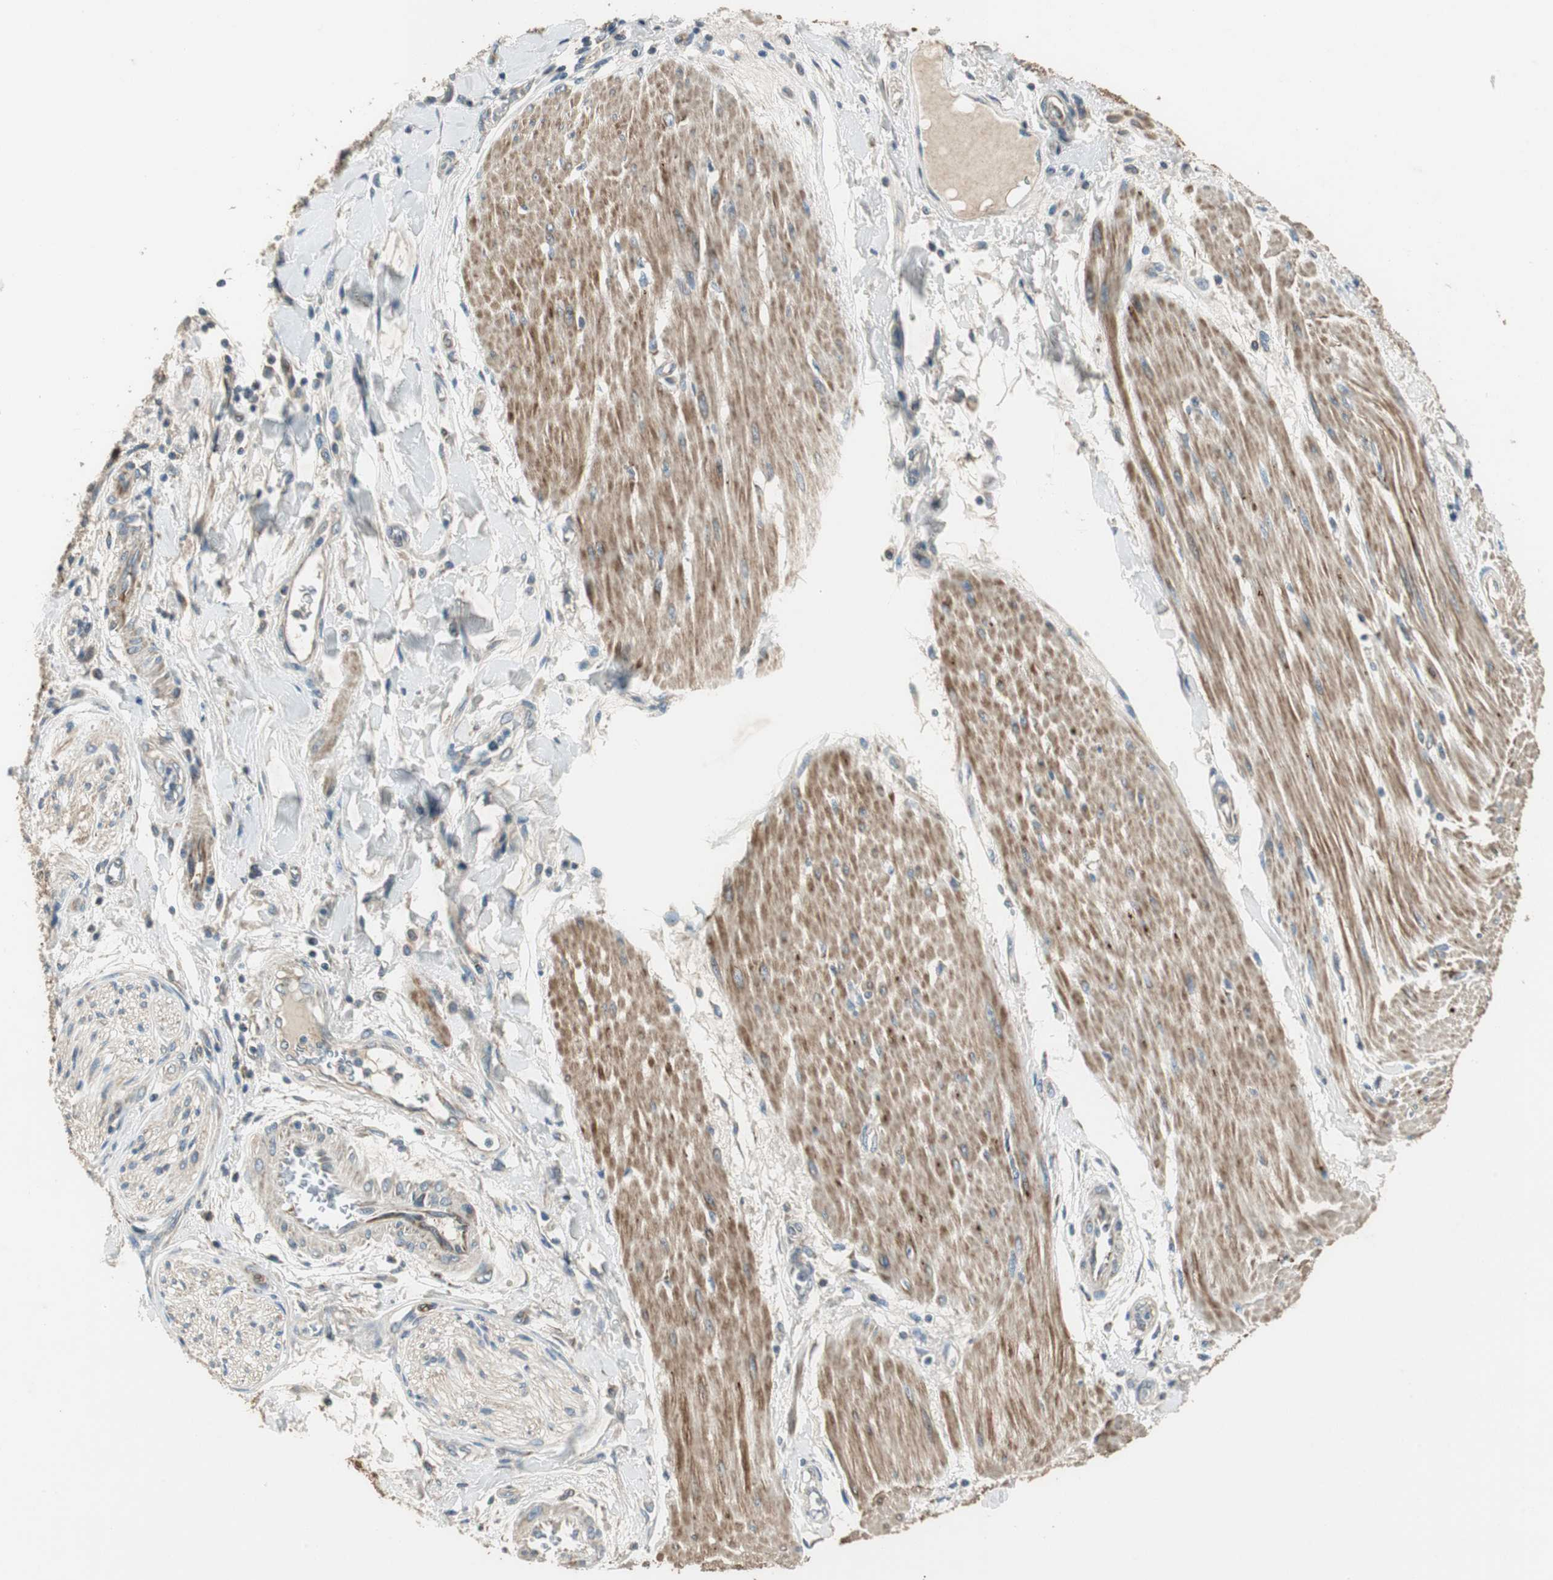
{"staining": {"intensity": "weak", "quantity": "25%-75%", "location": "cytoplasmic/membranous"}, "tissue": "pancreatic cancer", "cell_type": "Tumor cells", "image_type": "cancer", "snomed": [{"axis": "morphology", "description": "Adenocarcinoma, NOS"}, {"axis": "topography", "description": "Pancreas"}], "caption": "Pancreatic cancer (adenocarcinoma) was stained to show a protein in brown. There is low levels of weak cytoplasmic/membranous expression in about 25%-75% of tumor cells.", "gene": "MSTO1", "patient": {"sex": "female", "age": 64}}